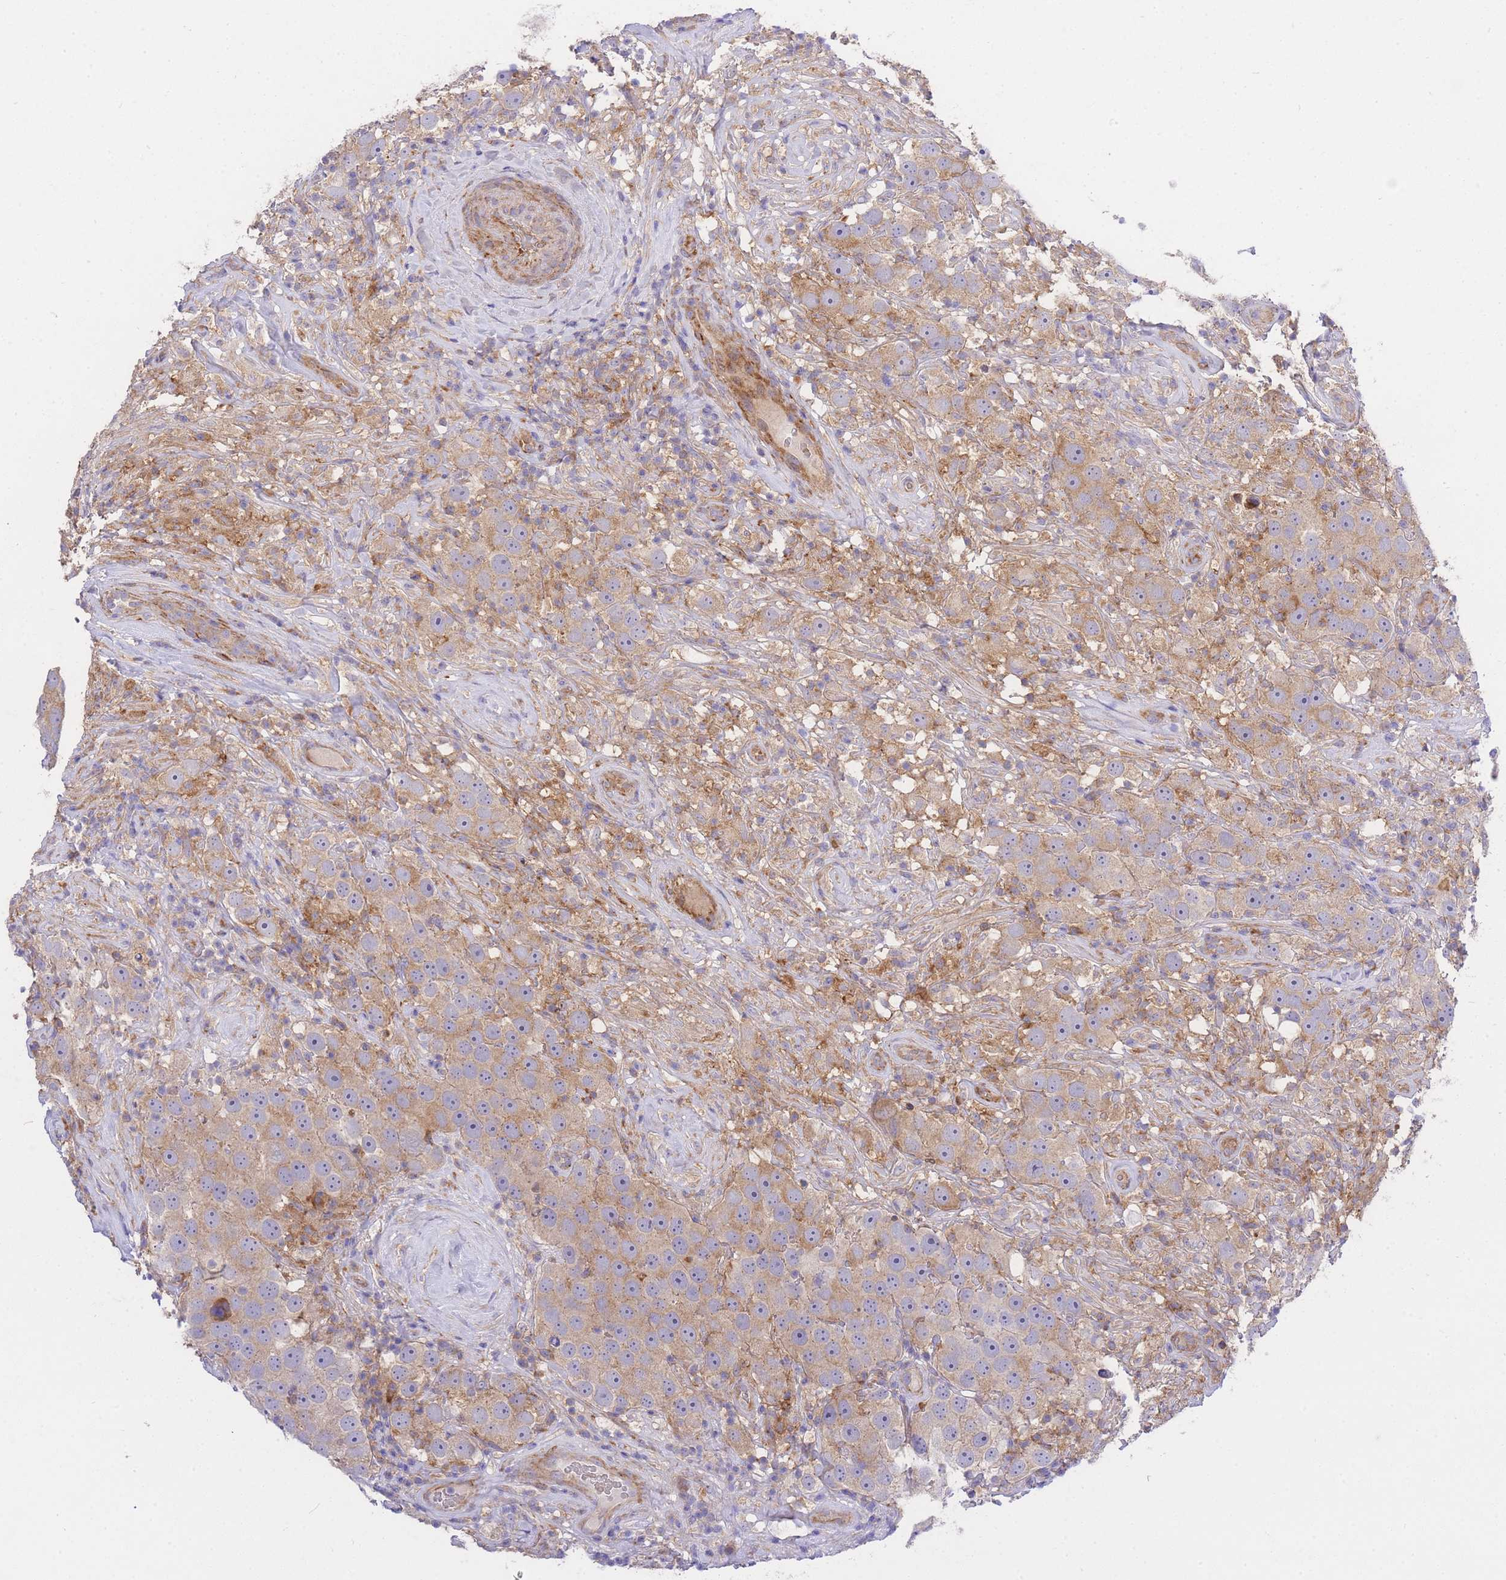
{"staining": {"intensity": "weak", "quantity": "25%-75%", "location": "cytoplasmic/membranous"}, "tissue": "testis cancer", "cell_type": "Tumor cells", "image_type": "cancer", "snomed": [{"axis": "morphology", "description": "Seminoma, NOS"}, {"axis": "topography", "description": "Testis"}], "caption": "The micrograph demonstrates a brown stain indicating the presence of a protein in the cytoplasmic/membranous of tumor cells in seminoma (testis).", "gene": "INSYN2B", "patient": {"sex": "male", "age": 49}}